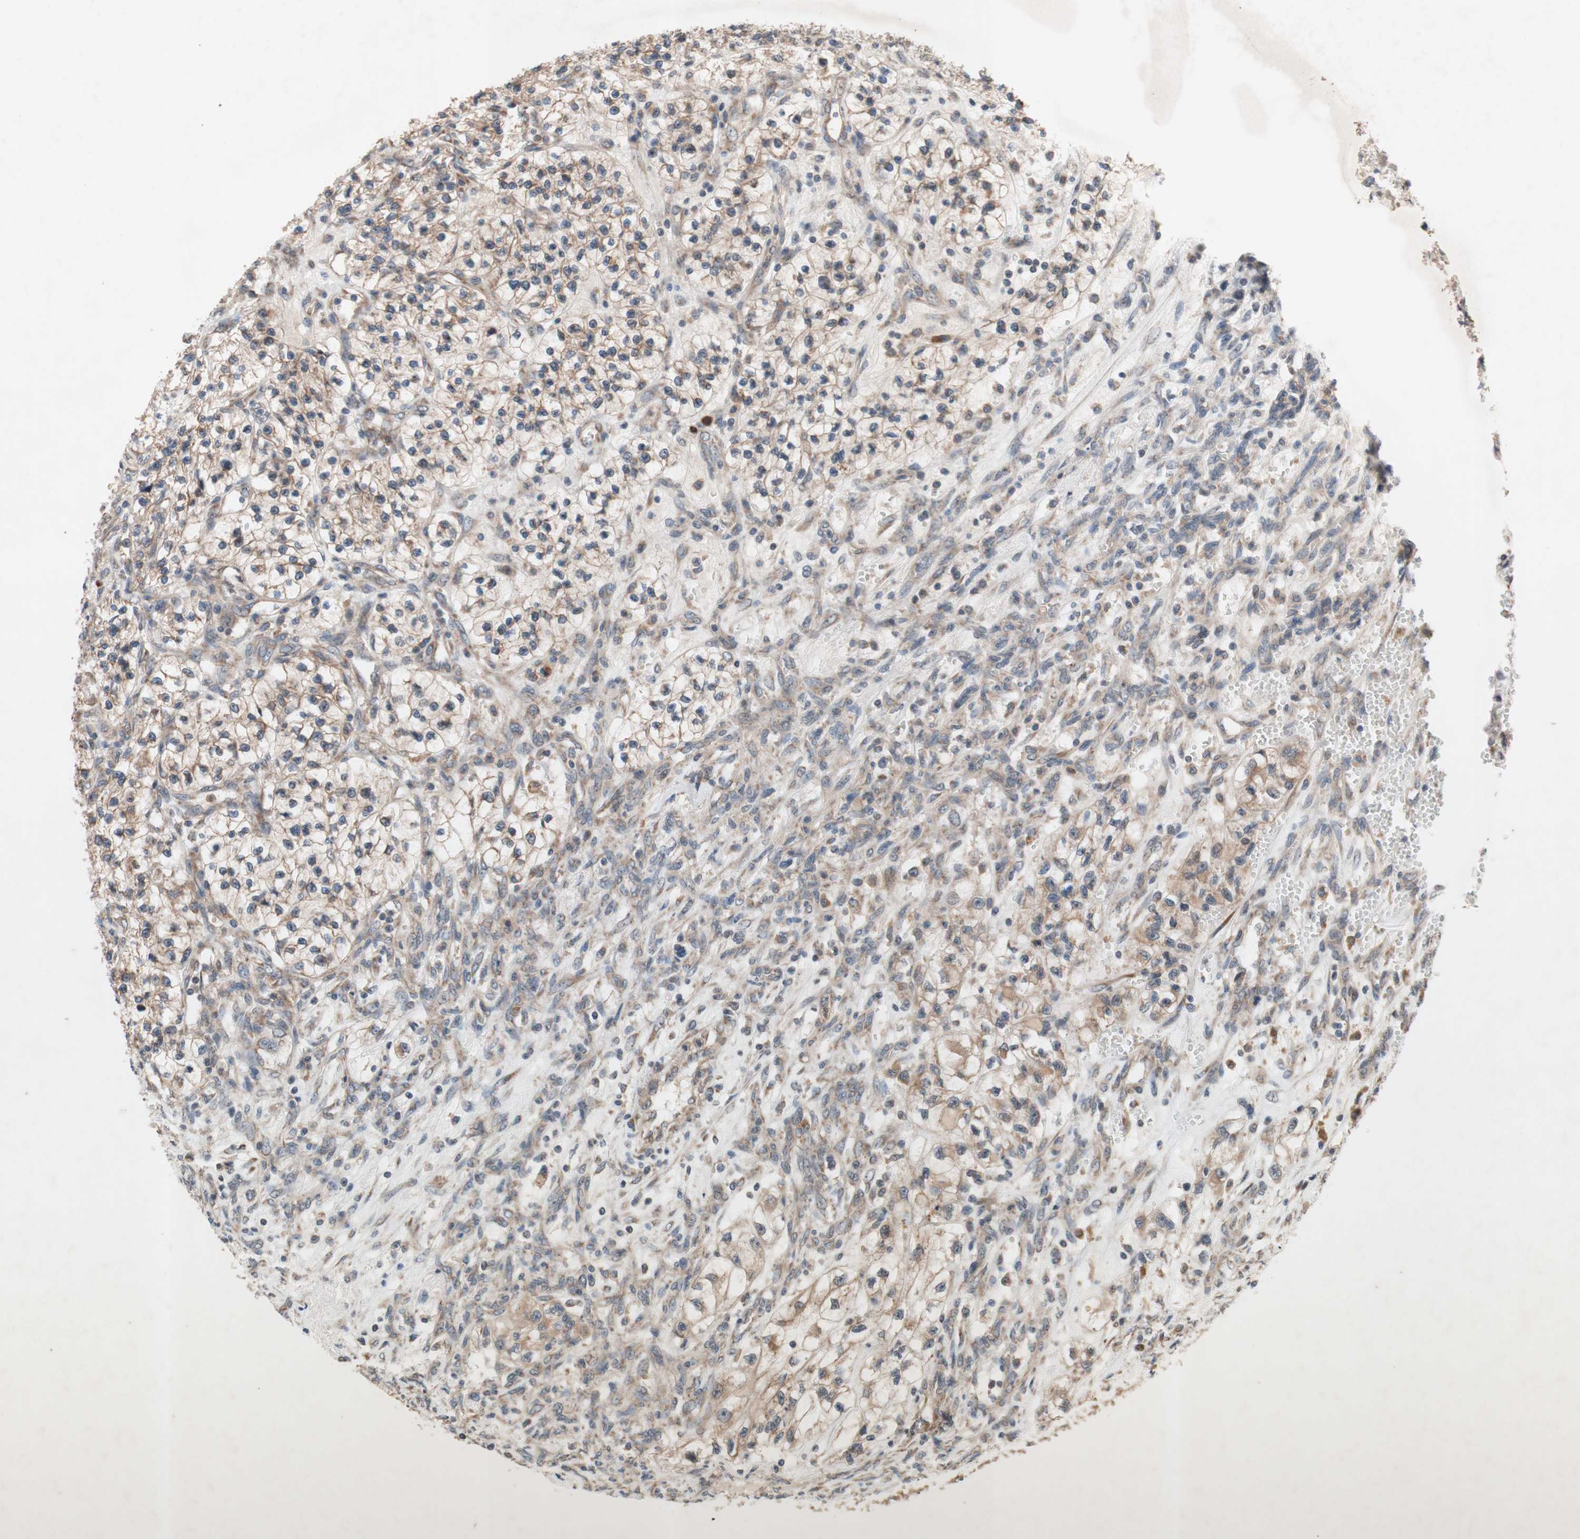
{"staining": {"intensity": "moderate", "quantity": ">75%", "location": "cytoplasmic/membranous"}, "tissue": "renal cancer", "cell_type": "Tumor cells", "image_type": "cancer", "snomed": [{"axis": "morphology", "description": "Adenocarcinoma, NOS"}, {"axis": "topography", "description": "Kidney"}], "caption": "There is medium levels of moderate cytoplasmic/membranous positivity in tumor cells of renal cancer (adenocarcinoma), as demonstrated by immunohistochemical staining (brown color).", "gene": "DDOST", "patient": {"sex": "female", "age": 57}}